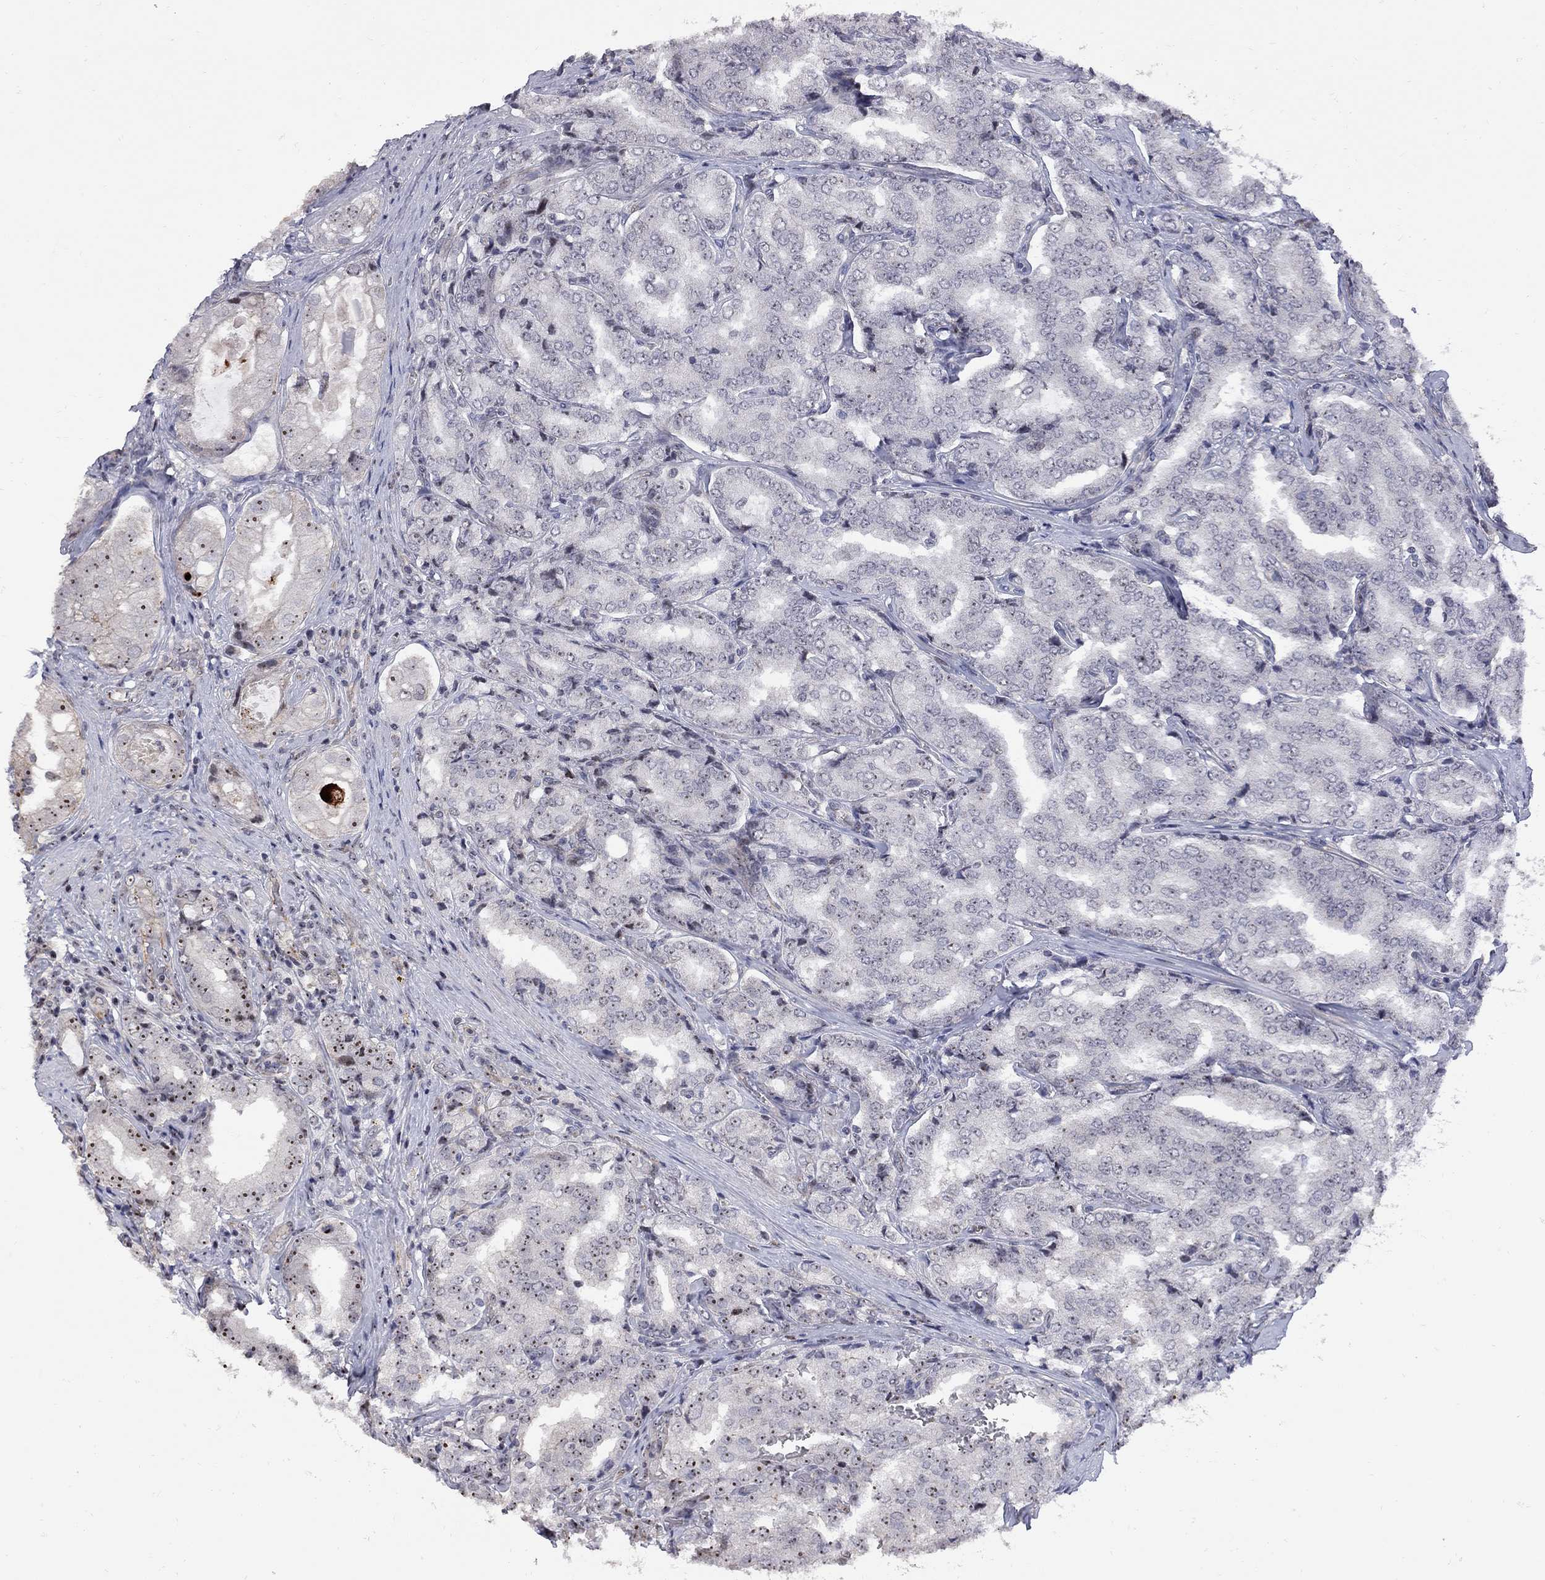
{"staining": {"intensity": "strong", "quantity": "<25%", "location": "nuclear"}, "tissue": "prostate cancer", "cell_type": "Tumor cells", "image_type": "cancer", "snomed": [{"axis": "morphology", "description": "Adenocarcinoma, NOS"}, {"axis": "topography", "description": "Prostate"}], "caption": "The immunohistochemical stain highlights strong nuclear expression in tumor cells of prostate cancer tissue.", "gene": "DHX33", "patient": {"sex": "male", "age": 65}}